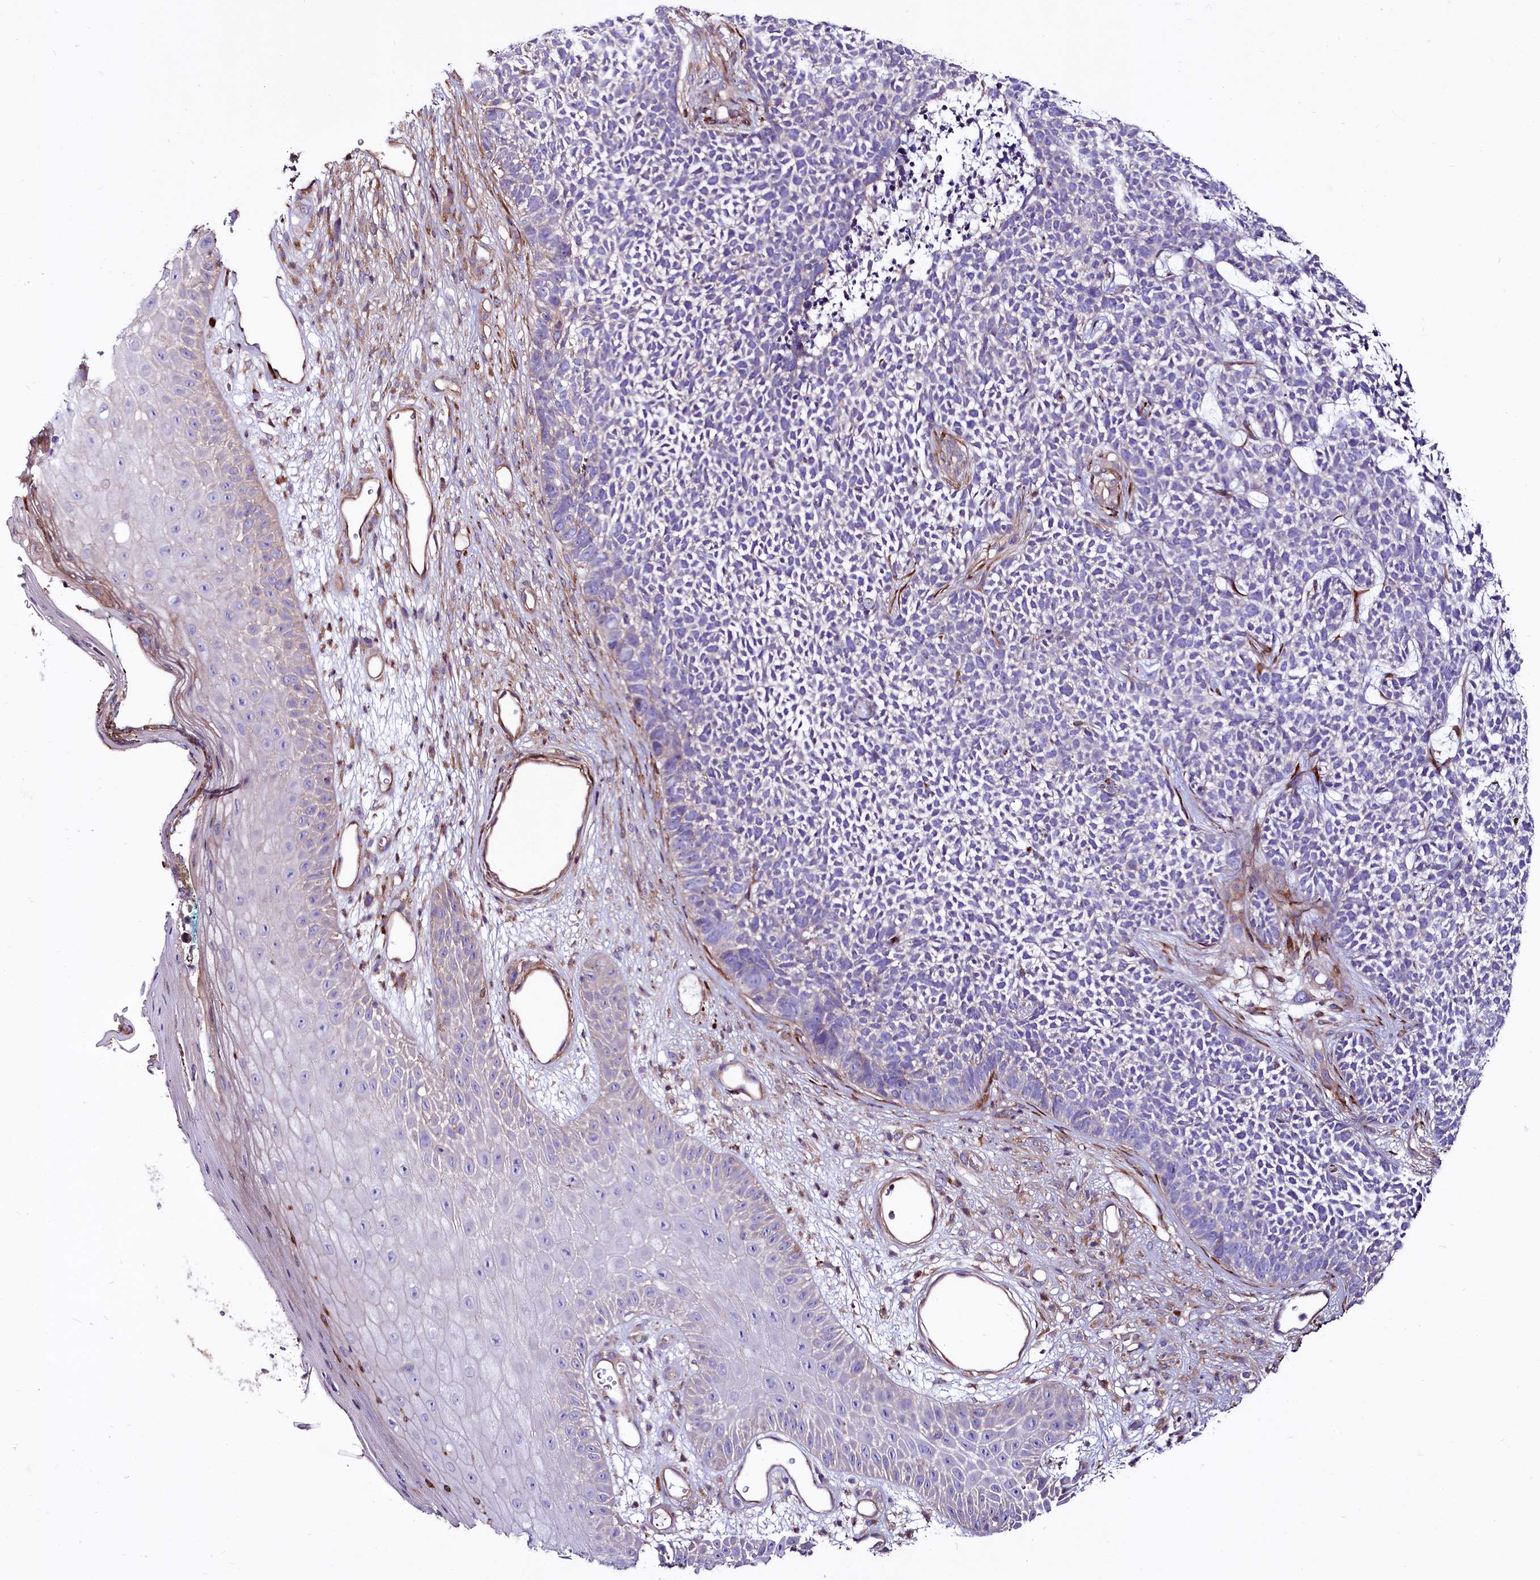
{"staining": {"intensity": "negative", "quantity": "none", "location": "none"}, "tissue": "skin cancer", "cell_type": "Tumor cells", "image_type": "cancer", "snomed": [{"axis": "morphology", "description": "Basal cell carcinoma"}, {"axis": "topography", "description": "Skin"}], "caption": "IHC of skin basal cell carcinoma reveals no positivity in tumor cells. (DAB IHC, high magnification).", "gene": "FCHSD2", "patient": {"sex": "female", "age": 84}}